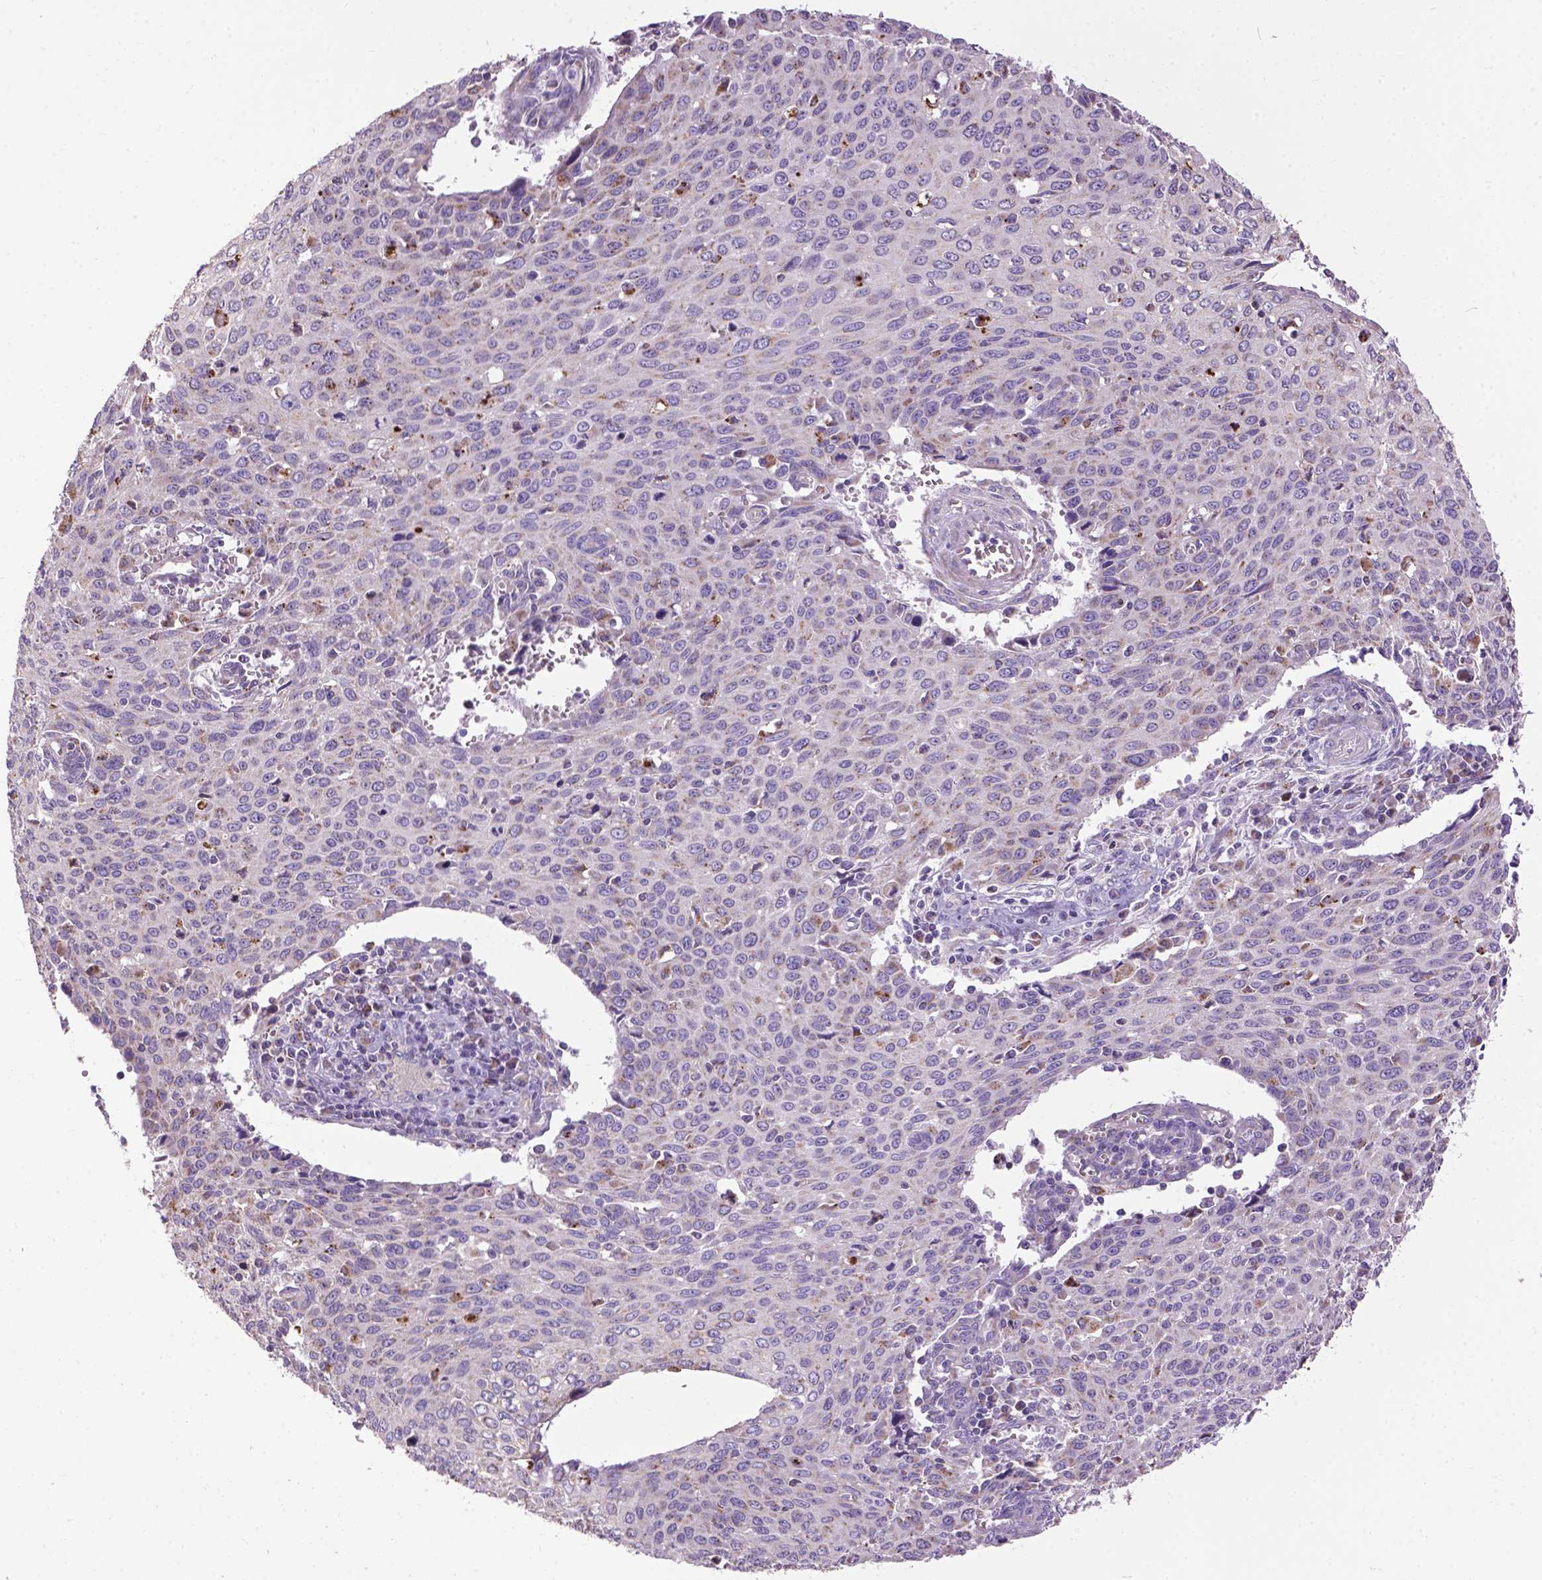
{"staining": {"intensity": "negative", "quantity": "none", "location": "none"}, "tissue": "cervical cancer", "cell_type": "Tumor cells", "image_type": "cancer", "snomed": [{"axis": "morphology", "description": "Squamous cell carcinoma, NOS"}, {"axis": "topography", "description": "Cervix"}], "caption": "A photomicrograph of human squamous cell carcinoma (cervical) is negative for staining in tumor cells. (DAB IHC, high magnification).", "gene": "VDAC1", "patient": {"sex": "female", "age": 38}}